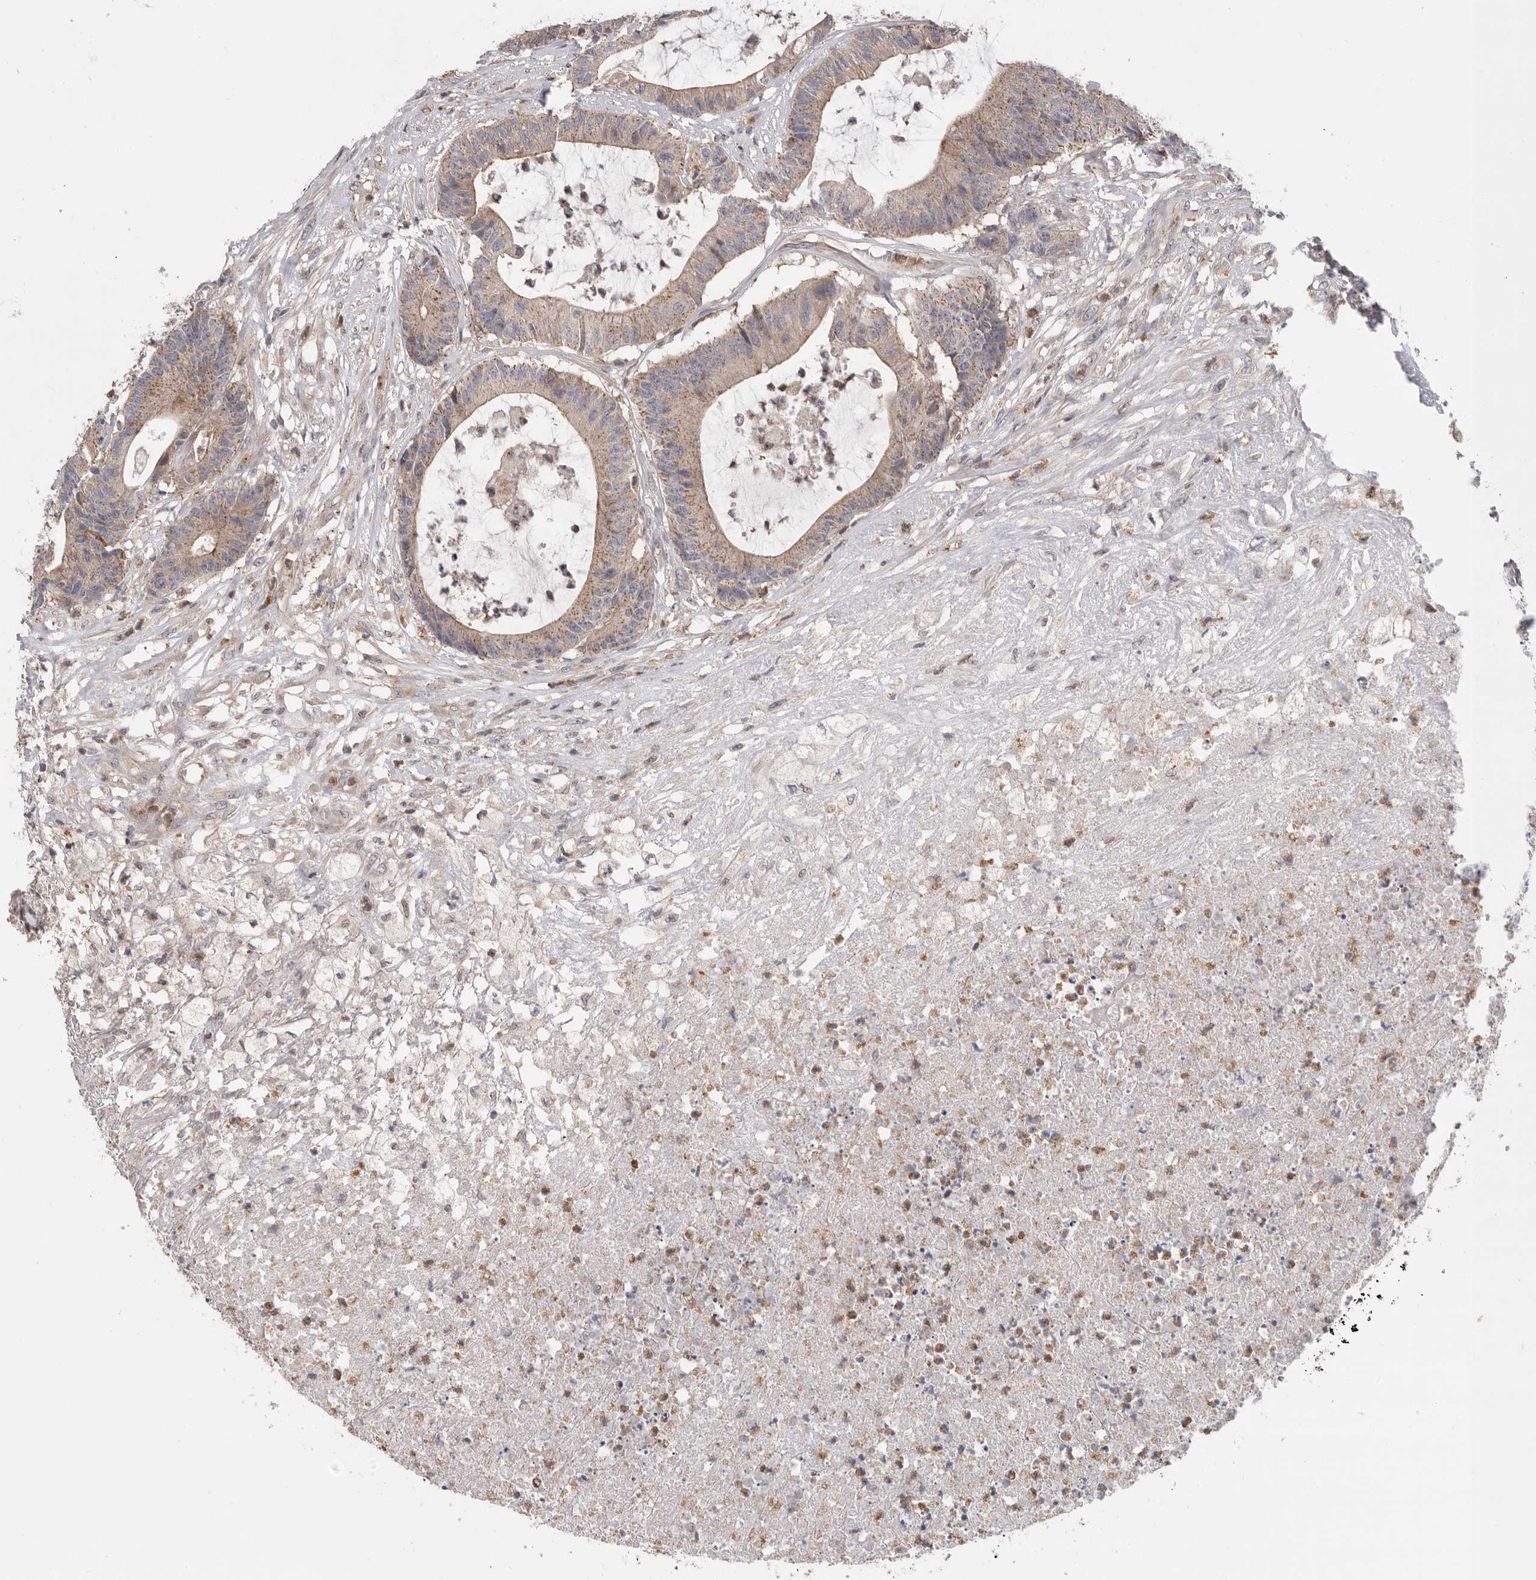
{"staining": {"intensity": "weak", "quantity": ">75%", "location": "cytoplasmic/membranous"}, "tissue": "colorectal cancer", "cell_type": "Tumor cells", "image_type": "cancer", "snomed": [{"axis": "morphology", "description": "Adenocarcinoma, NOS"}, {"axis": "topography", "description": "Colon"}], "caption": "This is an image of immunohistochemistry (IHC) staining of adenocarcinoma (colorectal), which shows weak staining in the cytoplasmic/membranous of tumor cells.", "gene": "KLK5", "patient": {"sex": "female", "age": 84}}